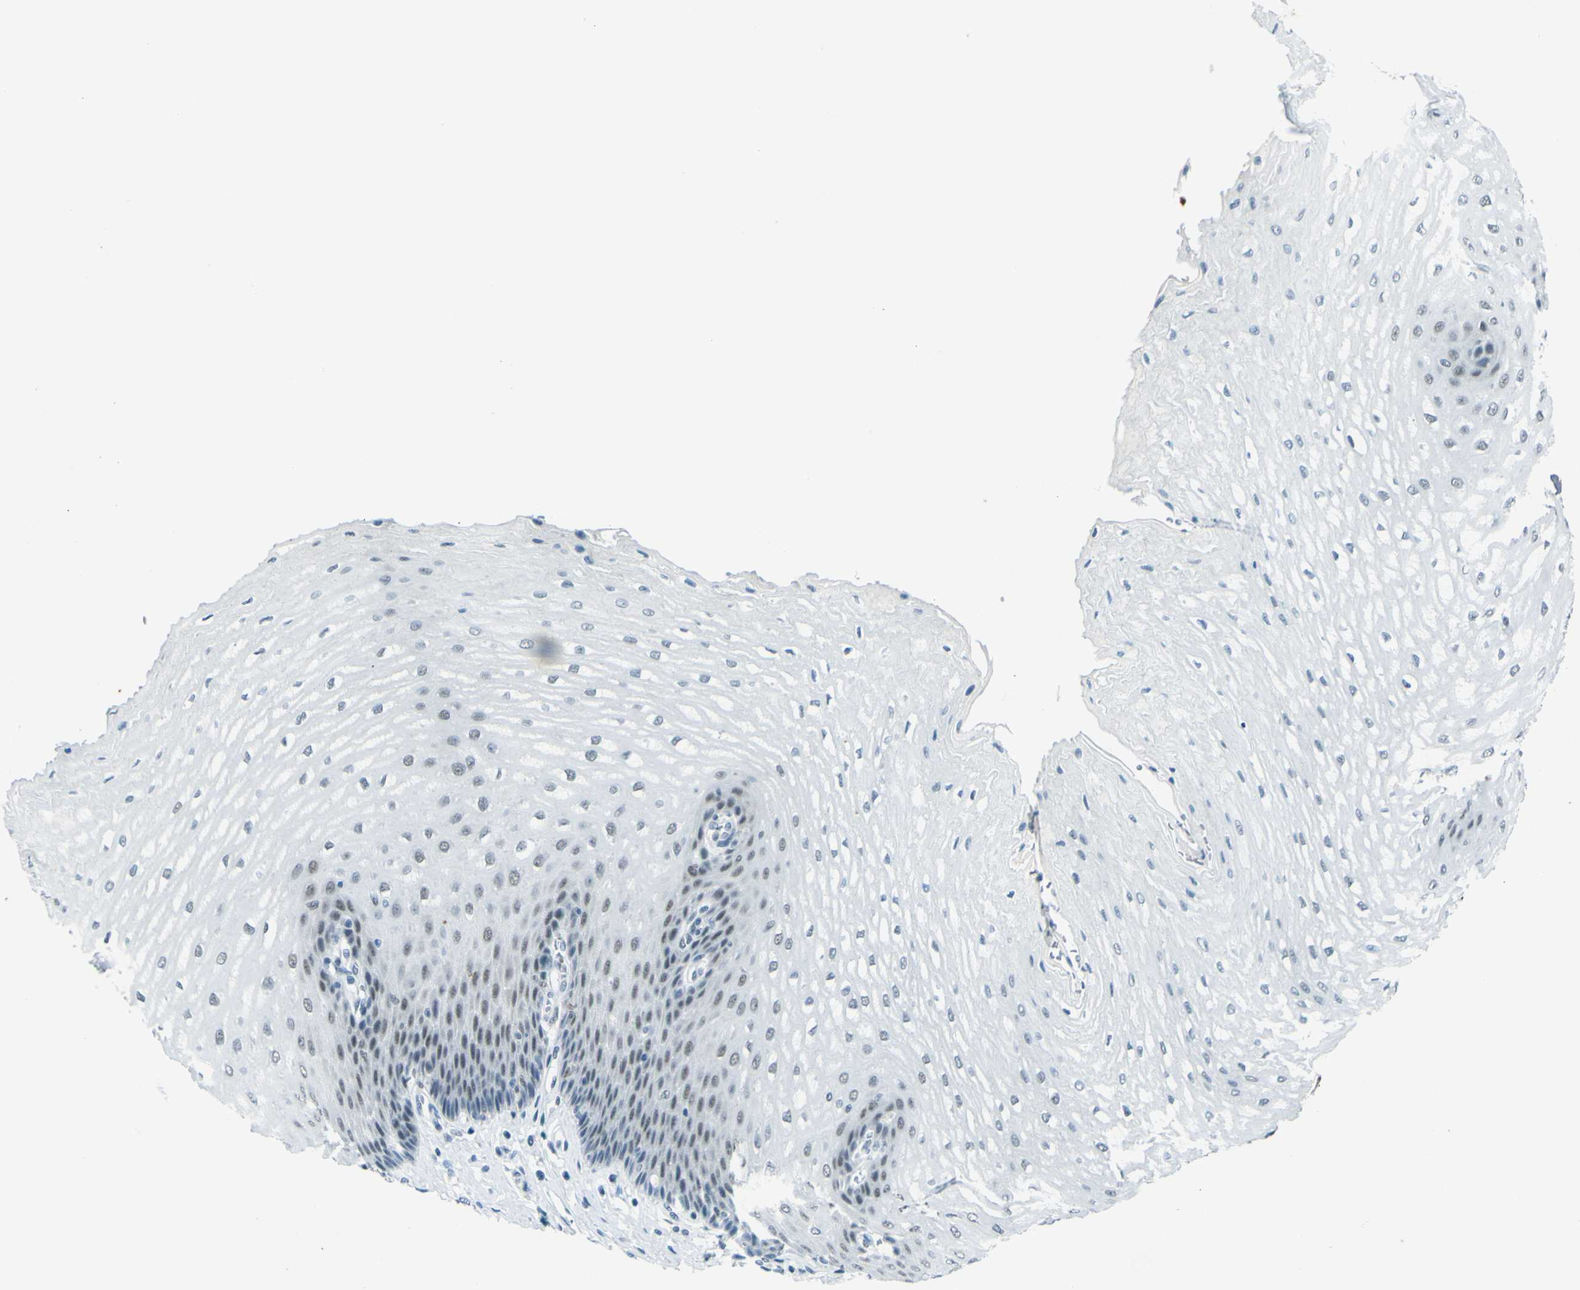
{"staining": {"intensity": "weak", "quantity": "25%-75%", "location": "nuclear"}, "tissue": "esophagus", "cell_type": "Squamous epithelial cells", "image_type": "normal", "snomed": [{"axis": "morphology", "description": "Normal tissue, NOS"}, {"axis": "topography", "description": "Esophagus"}], "caption": "Immunohistochemical staining of normal human esophagus exhibits weak nuclear protein staining in approximately 25%-75% of squamous epithelial cells. Using DAB (brown) and hematoxylin (blue) stains, captured at high magnification using brightfield microscopy.", "gene": "CEBPG", "patient": {"sex": "male", "age": 54}}